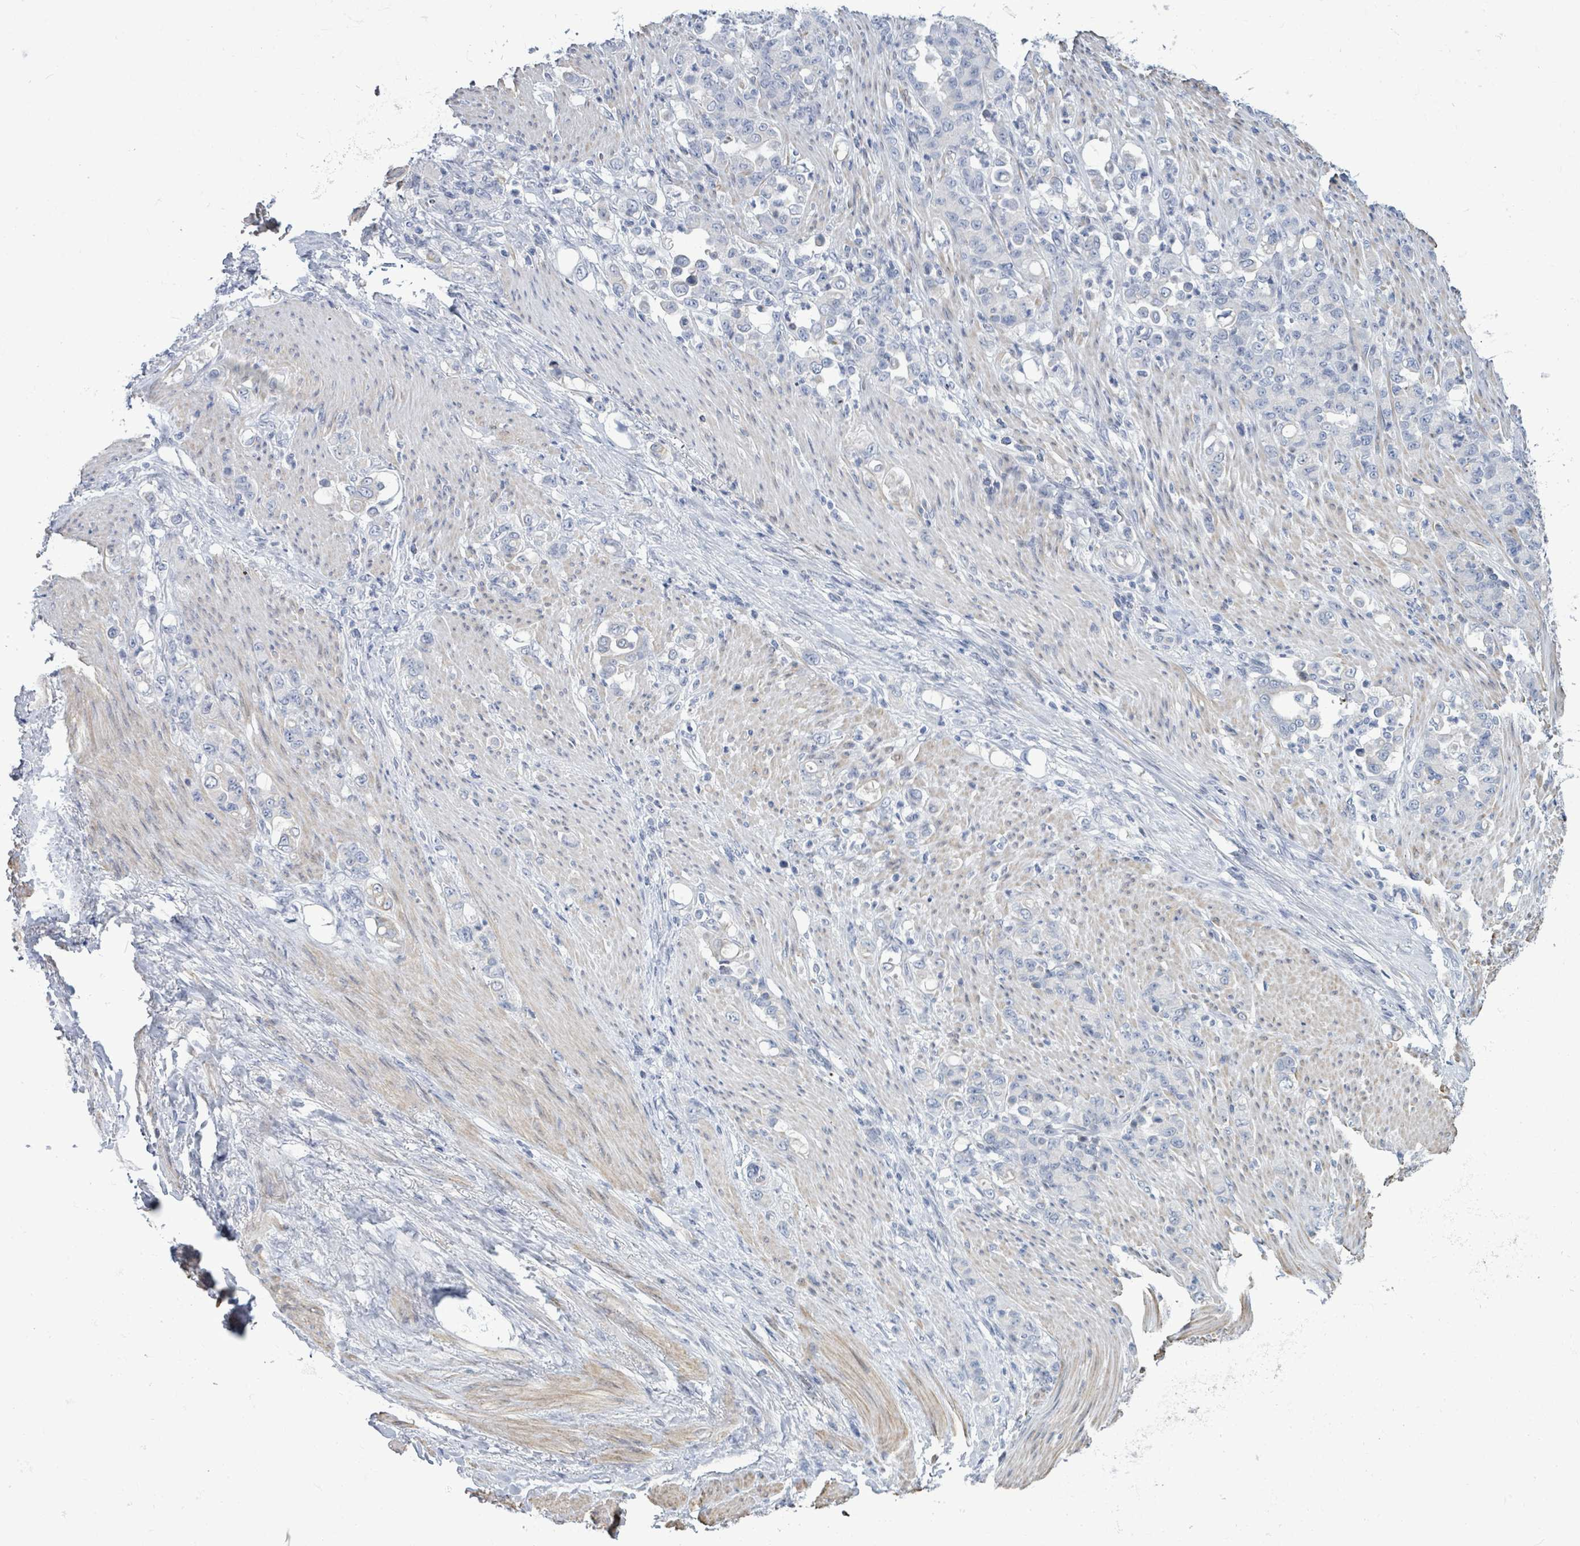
{"staining": {"intensity": "negative", "quantity": "none", "location": "none"}, "tissue": "stomach cancer", "cell_type": "Tumor cells", "image_type": "cancer", "snomed": [{"axis": "morphology", "description": "Normal tissue, NOS"}, {"axis": "morphology", "description": "Adenocarcinoma, NOS"}, {"axis": "topography", "description": "Stomach"}], "caption": "Tumor cells show no significant expression in stomach cancer (adenocarcinoma).", "gene": "NTN3", "patient": {"sex": "female", "age": 79}}